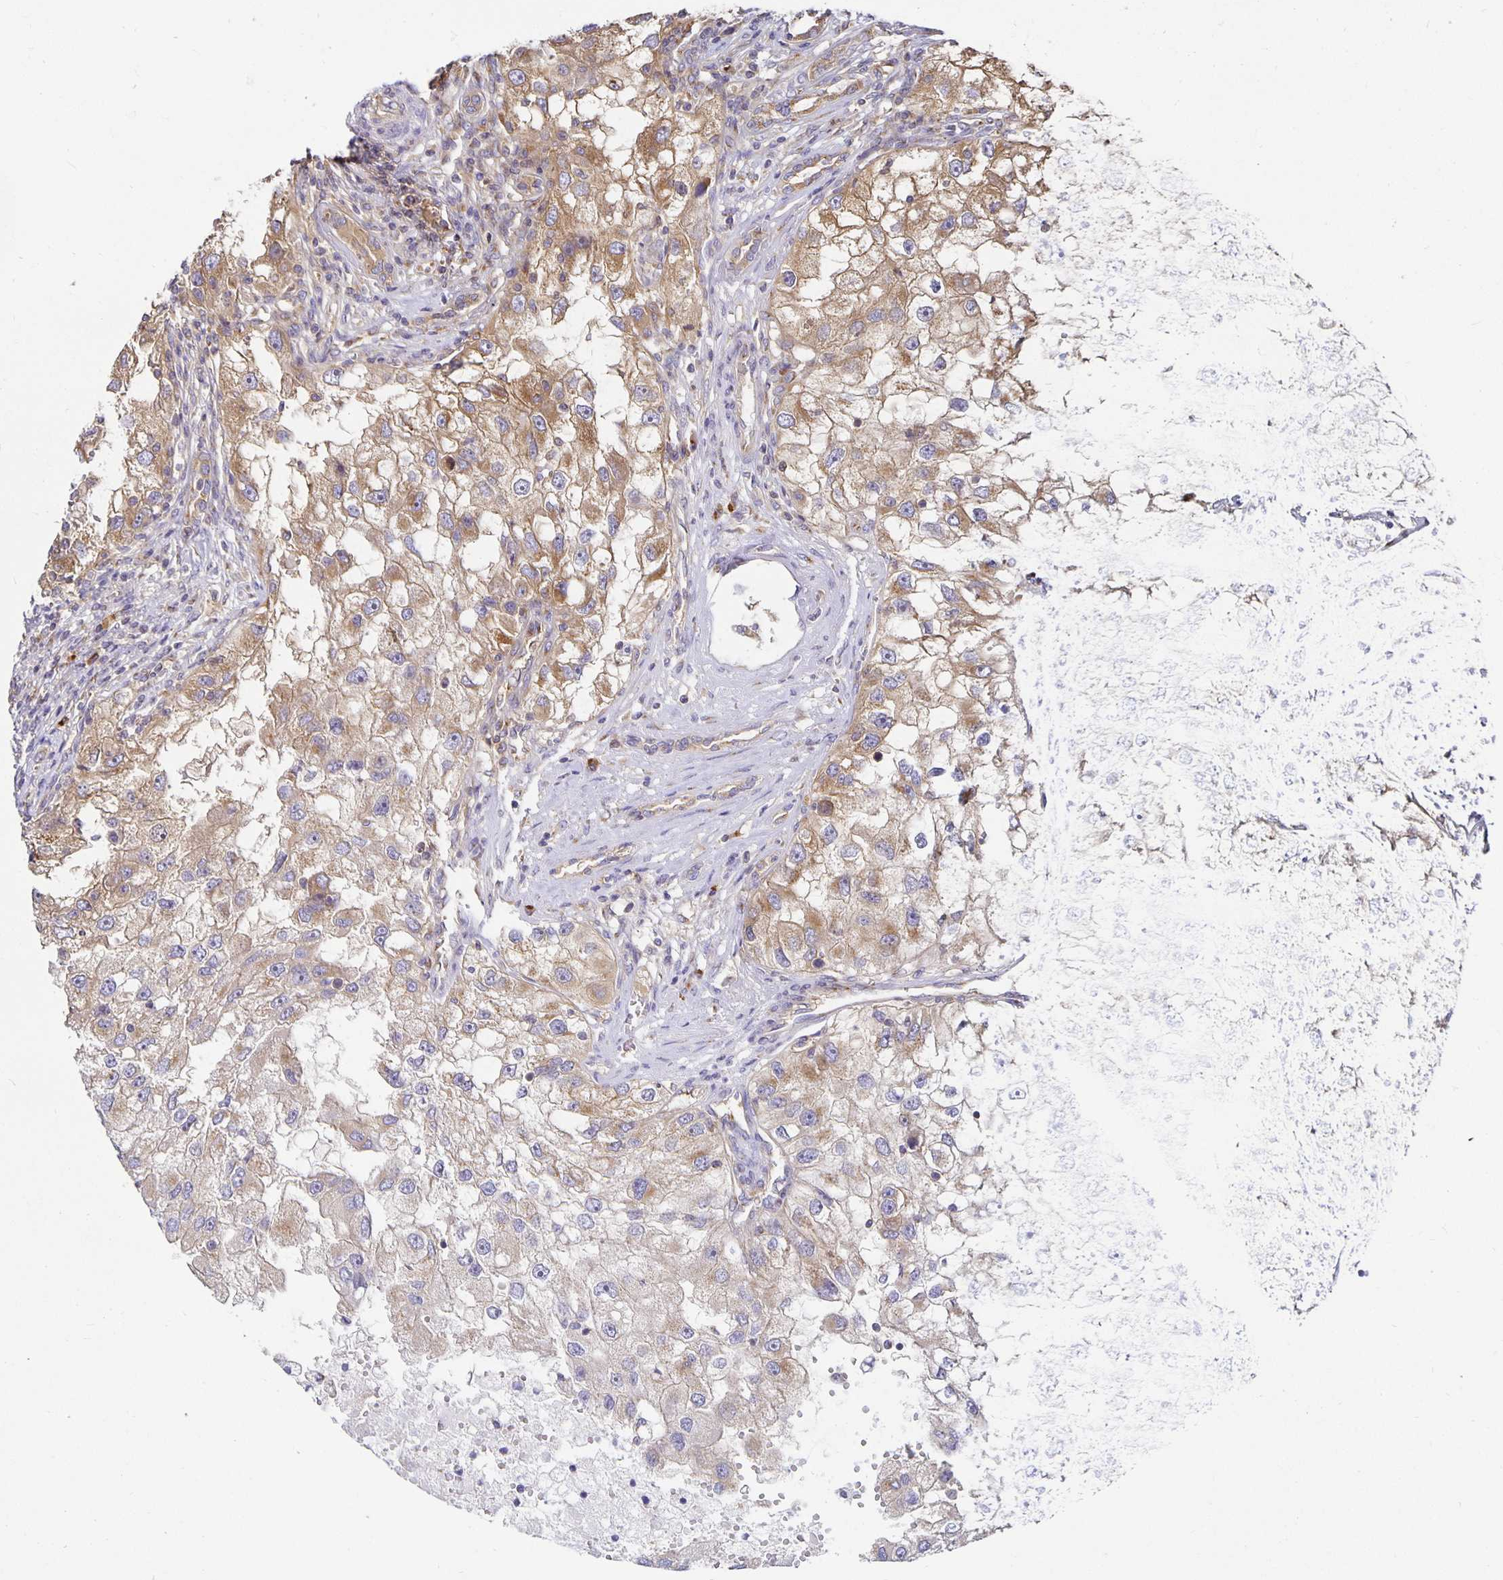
{"staining": {"intensity": "weak", "quantity": ">75%", "location": "cytoplasmic/membranous"}, "tissue": "renal cancer", "cell_type": "Tumor cells", "image_type": "cancer", "snomed": [{"axis": "morphology", "description": "Adenocarcinoma, NOS"}, {"axis": "topography", "description": "Kidney"}], "caption": "A histopathology image of human adenocarcinoma (renal) stained for a protein exhibits weak cytoplasmic/membranous brown staining in tumor cells.", "gene": "USO1", "patient": {"sex": "male", "age": 63}}